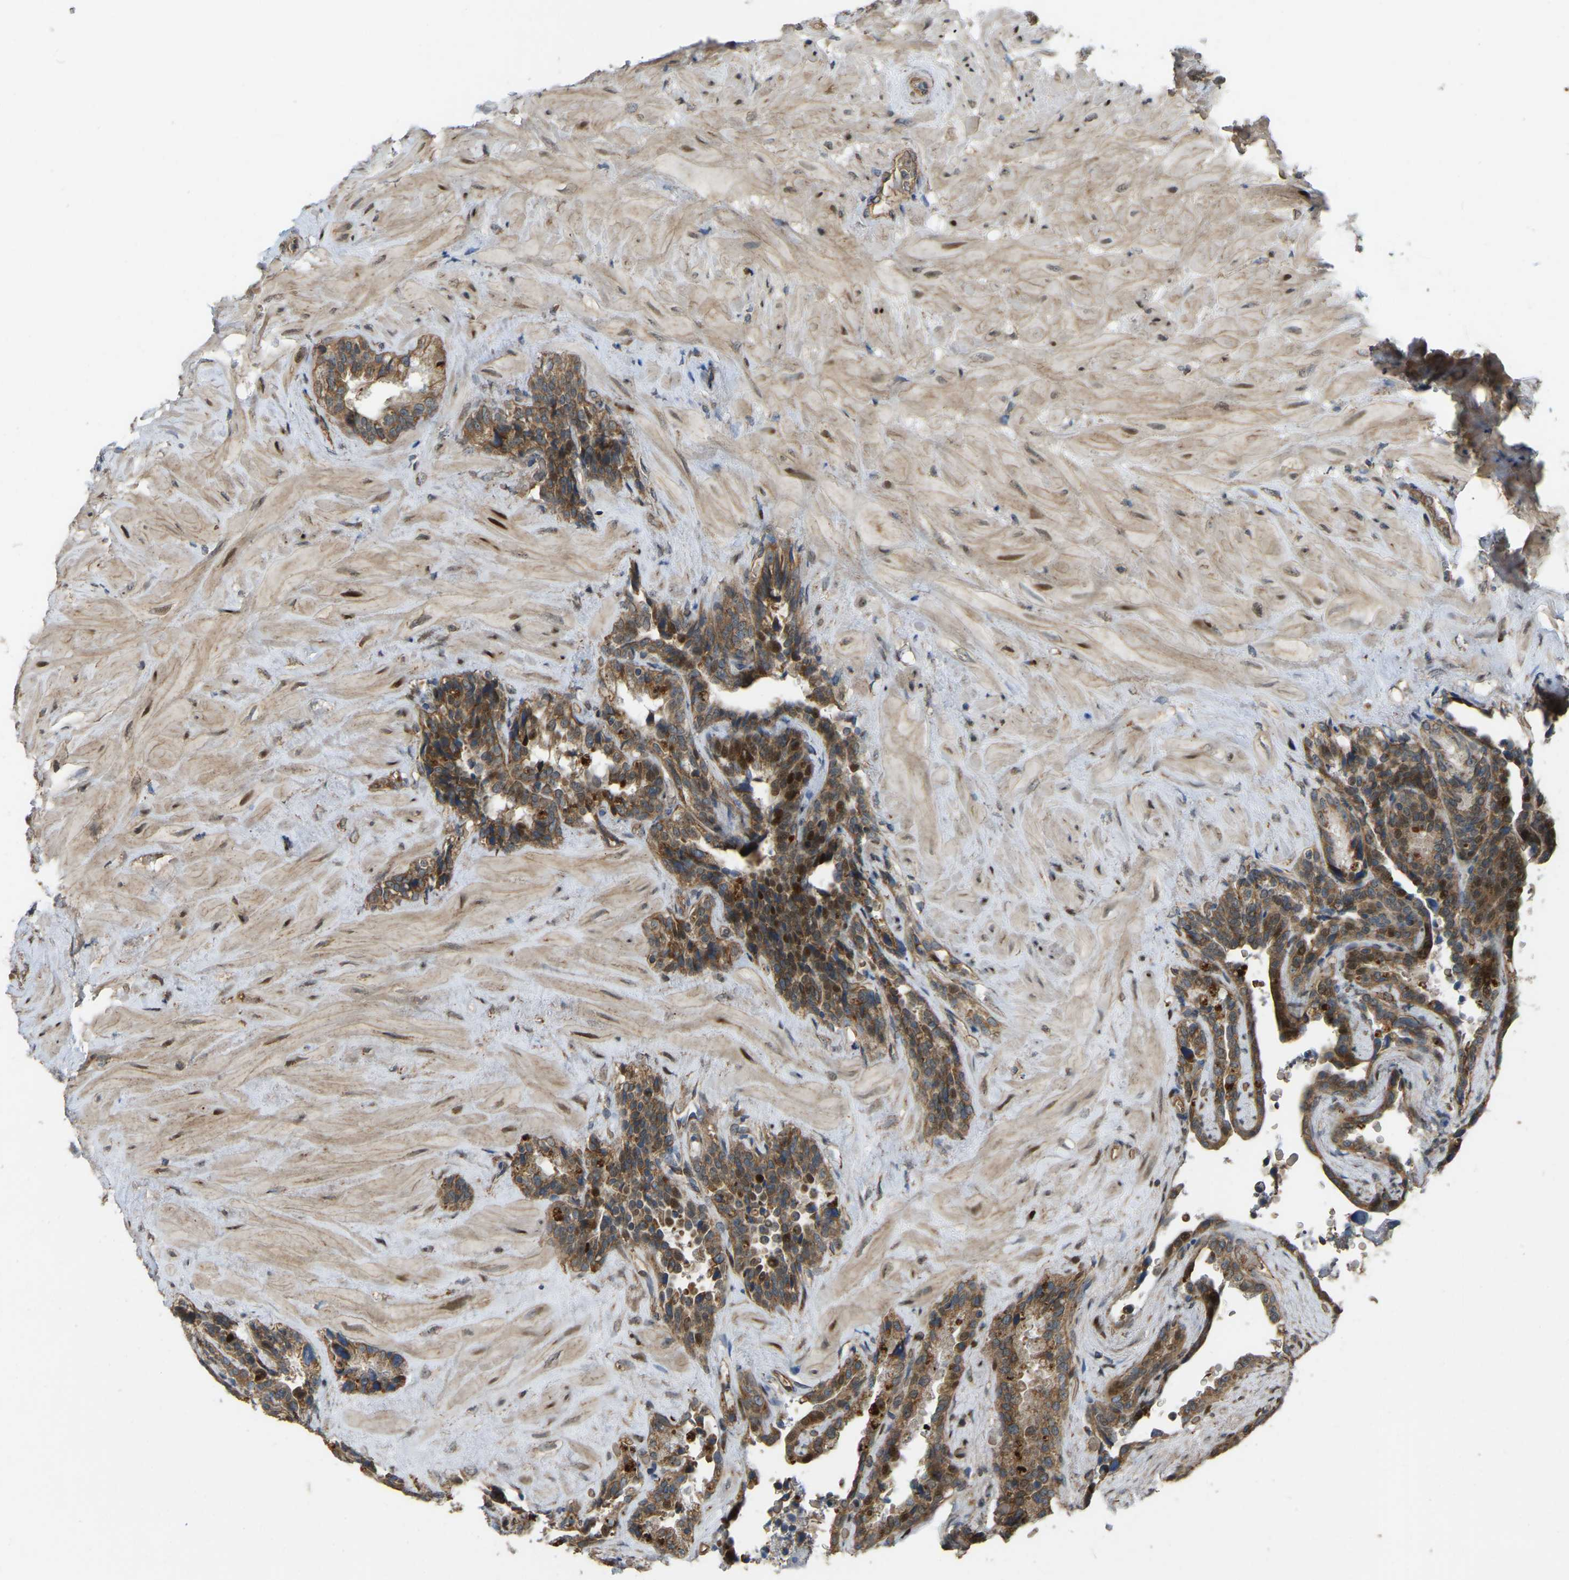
{"staining": {"intensity": "moderate", "quantity": ">75%", "location": "cytoplasmic/membranous,nuclear"}, "tissue": "seminal vesicle", "cell_type": "Glandular cells", "image_type": "normal", "snomed": [{"axis": "morphology", "description": "Normal tissue, NOS"}, {"axis": "topography", "description": "Seminal veicle"}], "caption": "Immunohistochemical staining of unremarkable human seminal vesicle reveals moderate cytoplasmic/membranous,nuclear protein staining in approximately >75% of glandular cells.", "gene": "C21orf91", "patient": {"sex": "male", "age": 68}}